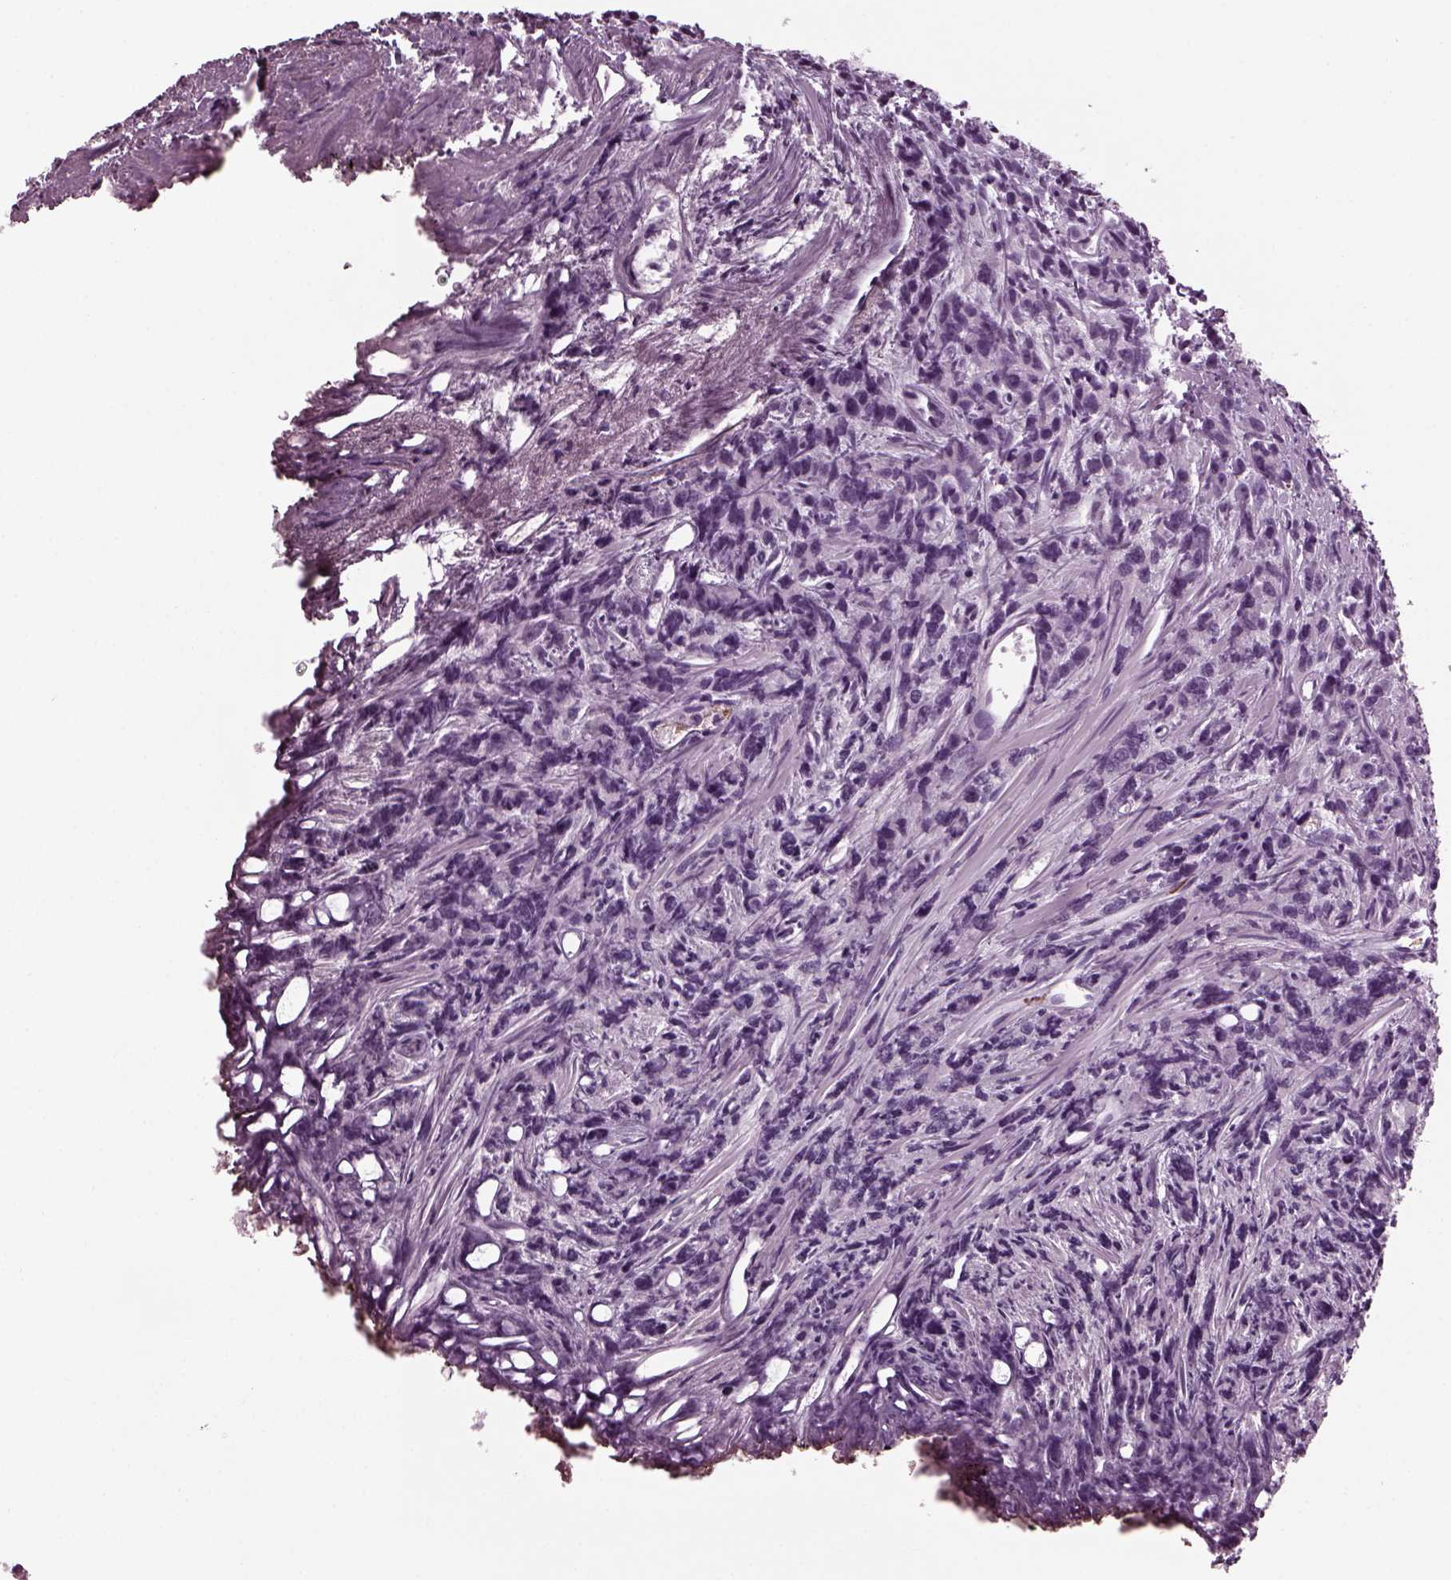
{"staining": {"intensity": "negative", "quantity": "none", "location": "none"}, "tissue": "prostate cancer", "cell_type": "Tumor cells", "image_type": "cancer", "snomed": [{"axis": "morphology", "description": "Adenocarcinoma, High grade"}, {"axis": "topography", "description": "Prostate"}], "caption": "Tumor cells are negative for protein expression in human prostate cancer.", "gene": "DPYSL5", "patient": {"sex": "male", "age": 77}}